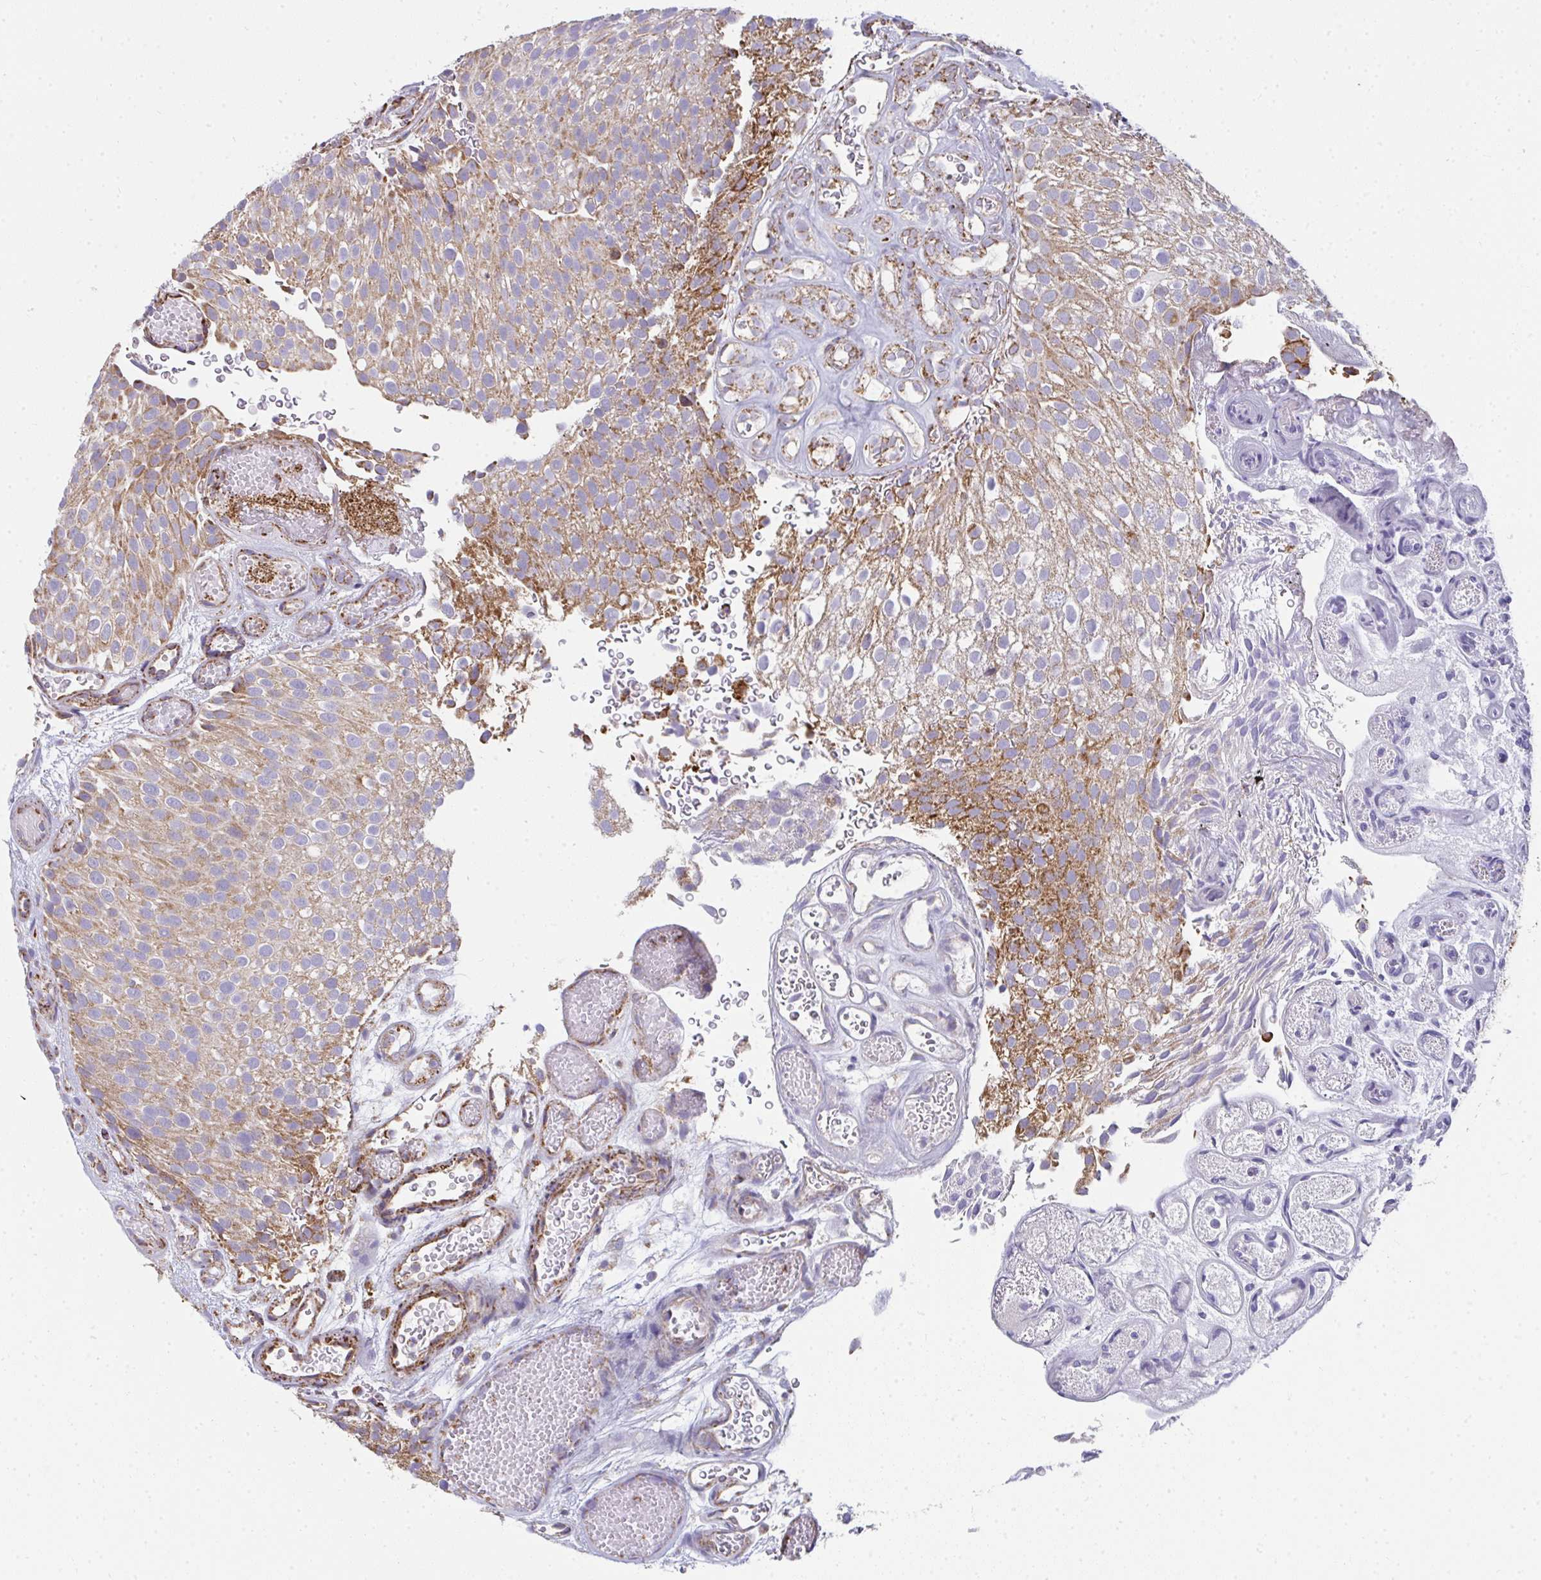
{"staining": {"intensity": "moderate", "quantity": ">75%", "location": "cytoplasmic/membranous"}, "tissue": "urothelial cancer", "cell_type": "Tumor cells", "image_type": "cancer", "snomed": [{"axis": "morphology", "description": "Urothelial carcinoma, Low grade"}, {"axis": "topography", "description": "Urinary bladder"}], "caption": "Immunohistochemistry (IHC) histopathology image of neoplastic tissue: human low-grade urothelial carcinoma stained using immunohistochemistry (IHC) displays medium levels of moderate protein expression localized specifically in the cytoplasmic/membranous of tumor cells, appearing as a cytoplasmic/membranous brown color.", "gene": "FAHD1", "patient": {"sex": "male", "age": 78}}